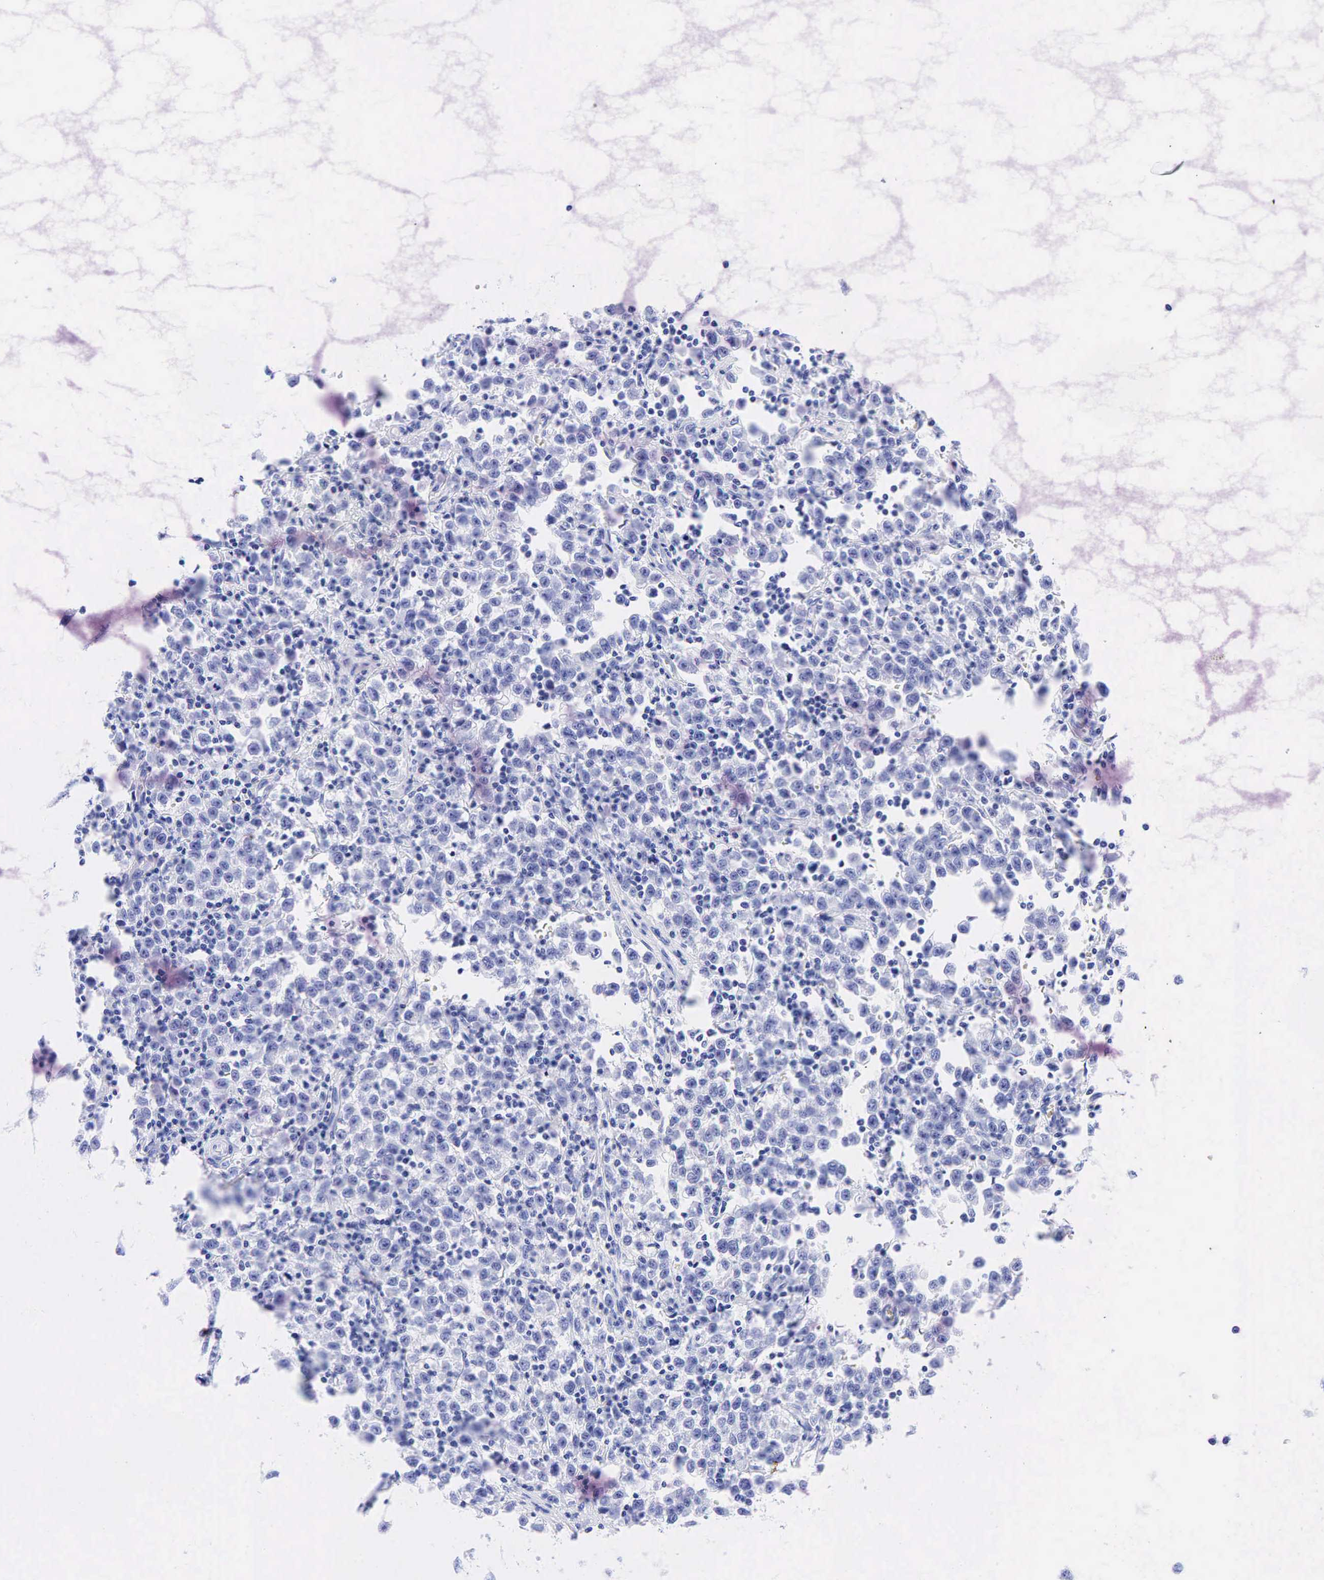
{"staining": {"intensity": "negative", "quantity": "none", "location": "none"}, "tissue": "testis cancer", "cell_type": "Tumor cells", "image_type": "cancer", "snomed": [{"axis": "morphology", "description": "Seminoma, NOS"}, {"axis": "topography", "description": "Testis"}], "caption": "Protein analysis of seminoma (testis) exhibits no significant positivity in tumor cells.", "gene": "ESR1", "patient": {"sex": "male", "age": 35}}